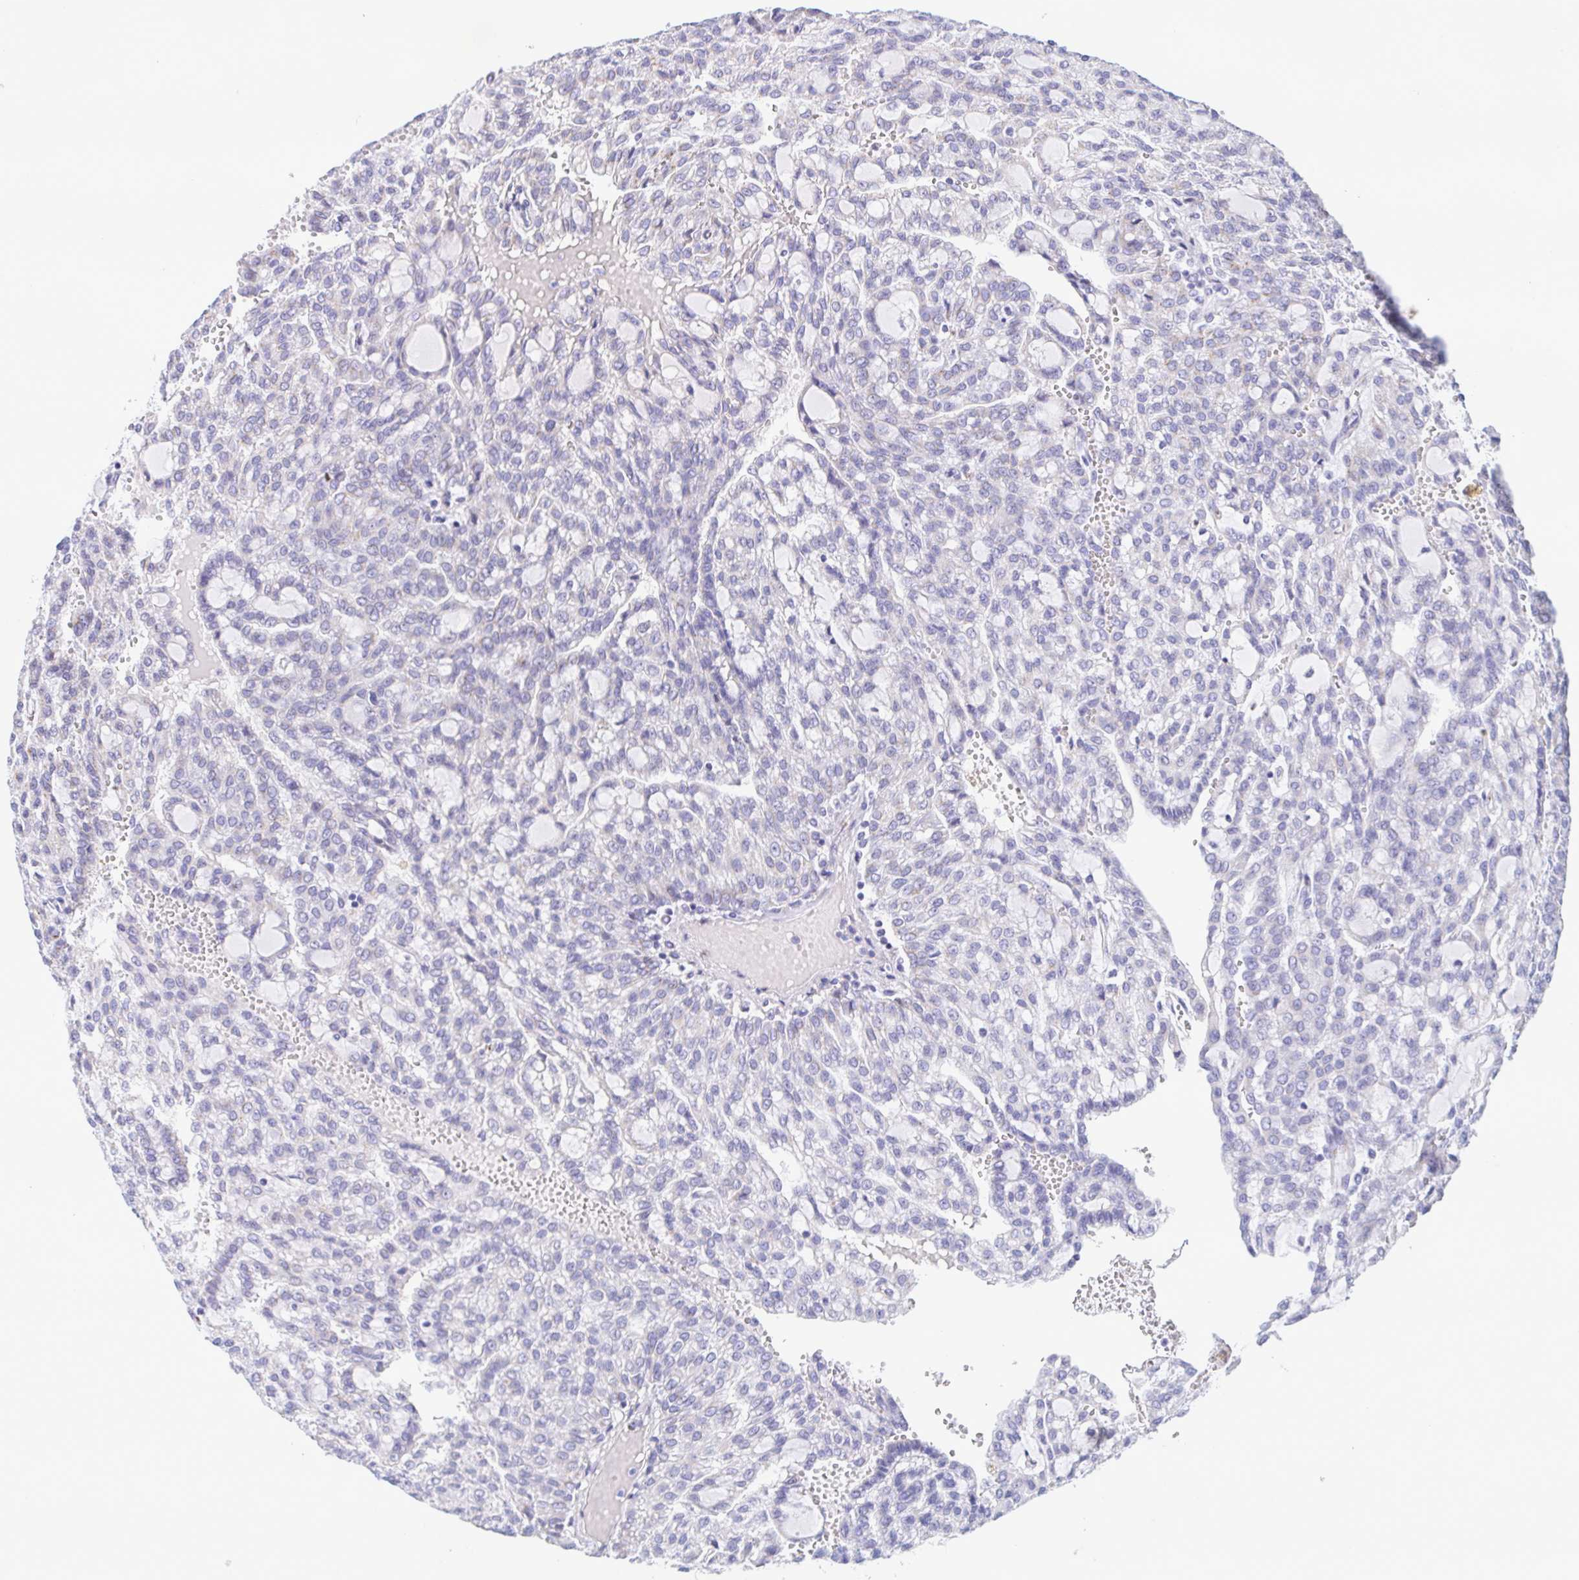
{"staining": {"intensity": "negative", "quantity": "none", "location": "none"}, "tissue": "renal cancer", "cell_type": "Tumor cells", "image_type": "cancer", "snomed": [{"axis": "morphology", "description": "Adenocarcinoma, NOS"}, {"axis": "topography", "description": "Kidney"}], "caption": "Immunohistochemical staining of human renal cancer demonstrates no significant staining in tumor cells. (Stains: DAB IHC with hematoxylin counter stain, Microscopy: brightfield microscopy at high magnification).", "gene": "SULT1B1", "patient": {"sex": "male", "age": 63}}